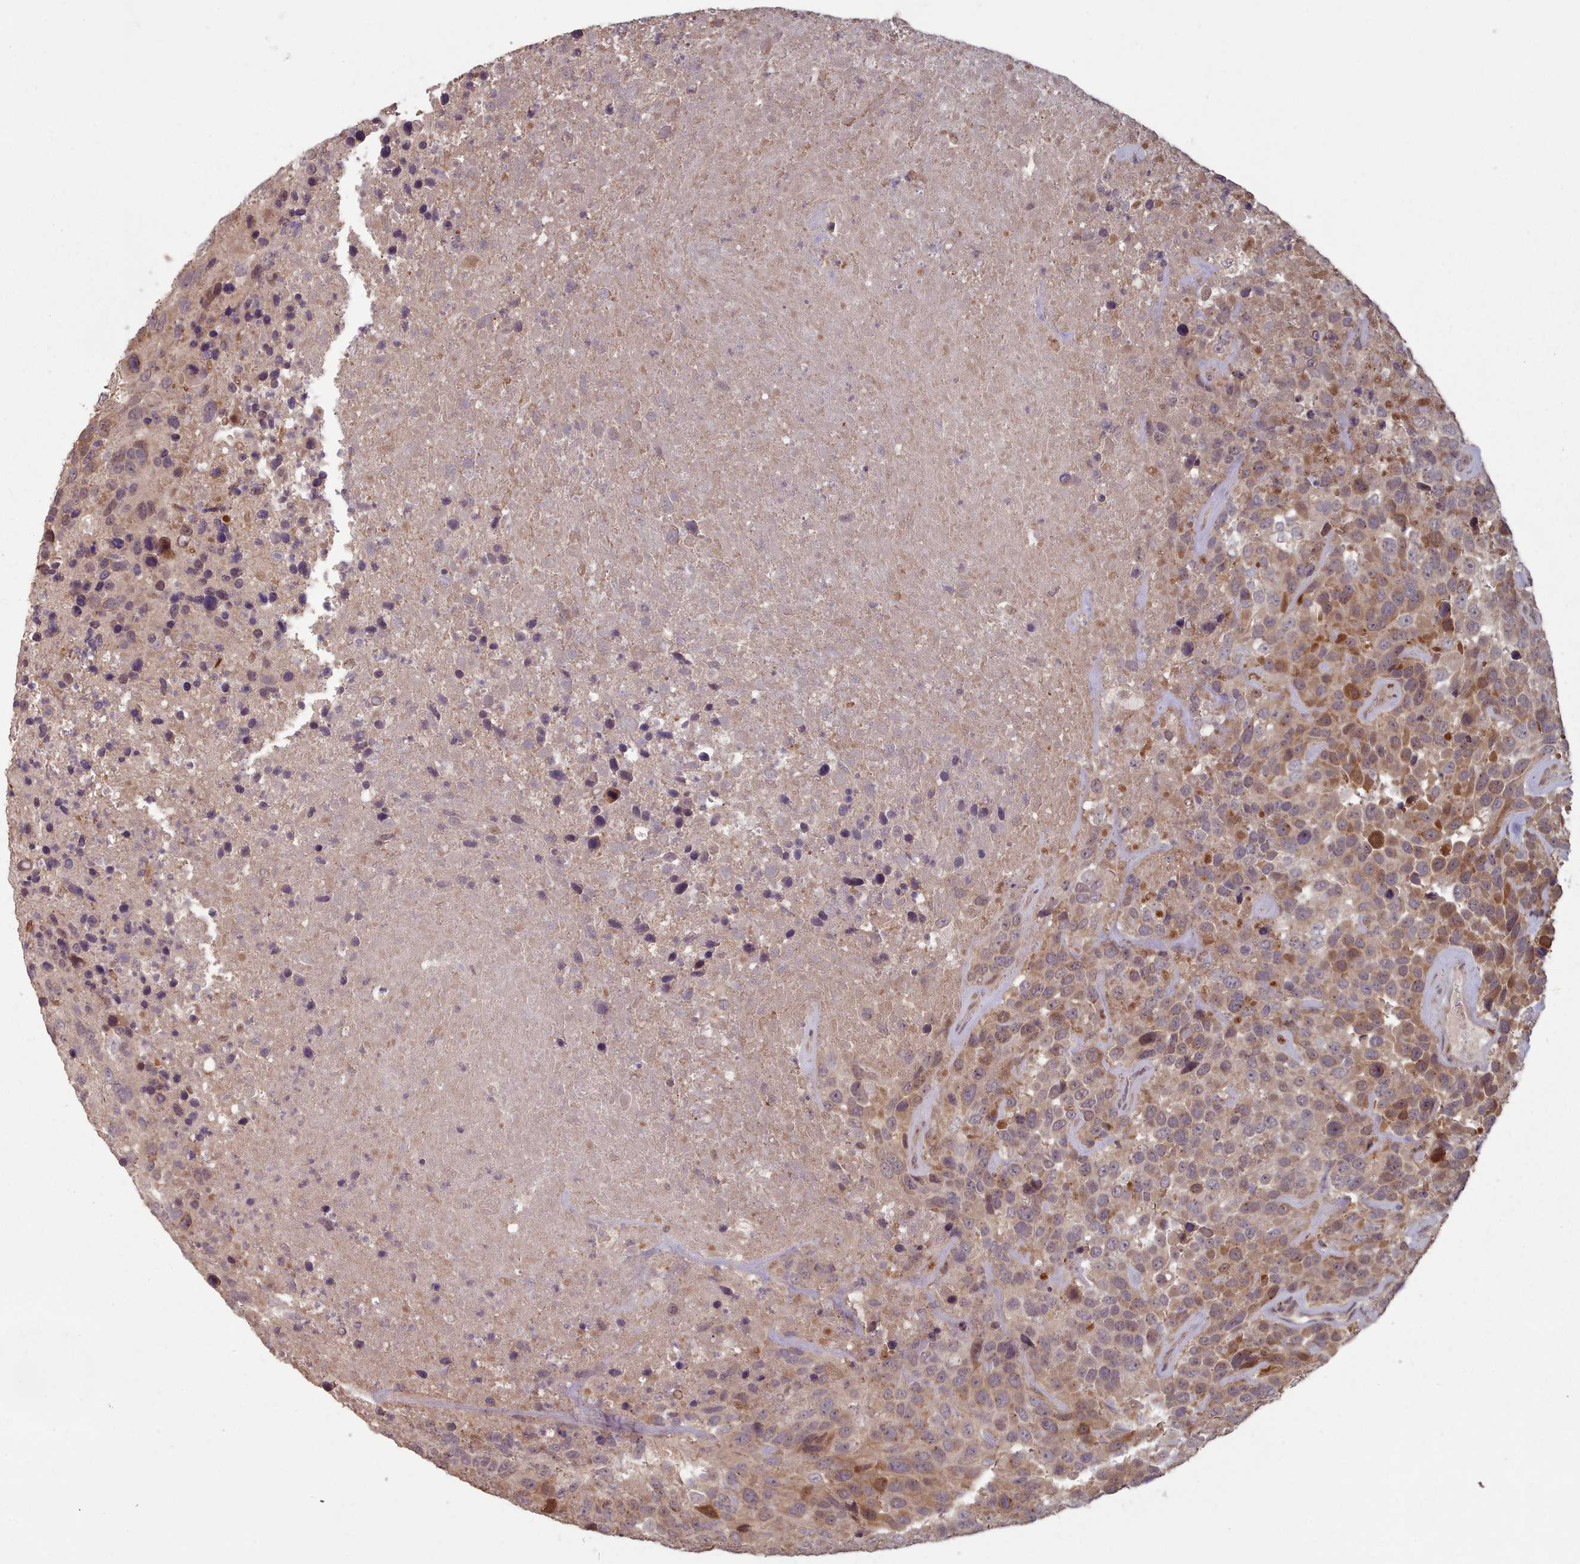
{"staining": {"intensity": "moderate", "quantity": ">75%", "location": "cytoplasmic/membranous,nuclear"}, "tissue": "urothelial cancer", "cell_type": "Tumor cells", "image_type": "cancer", "snomed": [{"axis": "morphology", "description": "Urothelial carcinoma, High grade"}, {"axis": "topography", "description": "Urinary bladder"}], "caption": "Human urothelial carcinoma (high-grade) stained with a protein marker displays moderate staining in tumor cells.", "gene": "ERCC6L", "patient": {"sex": "female", "age": 70}}